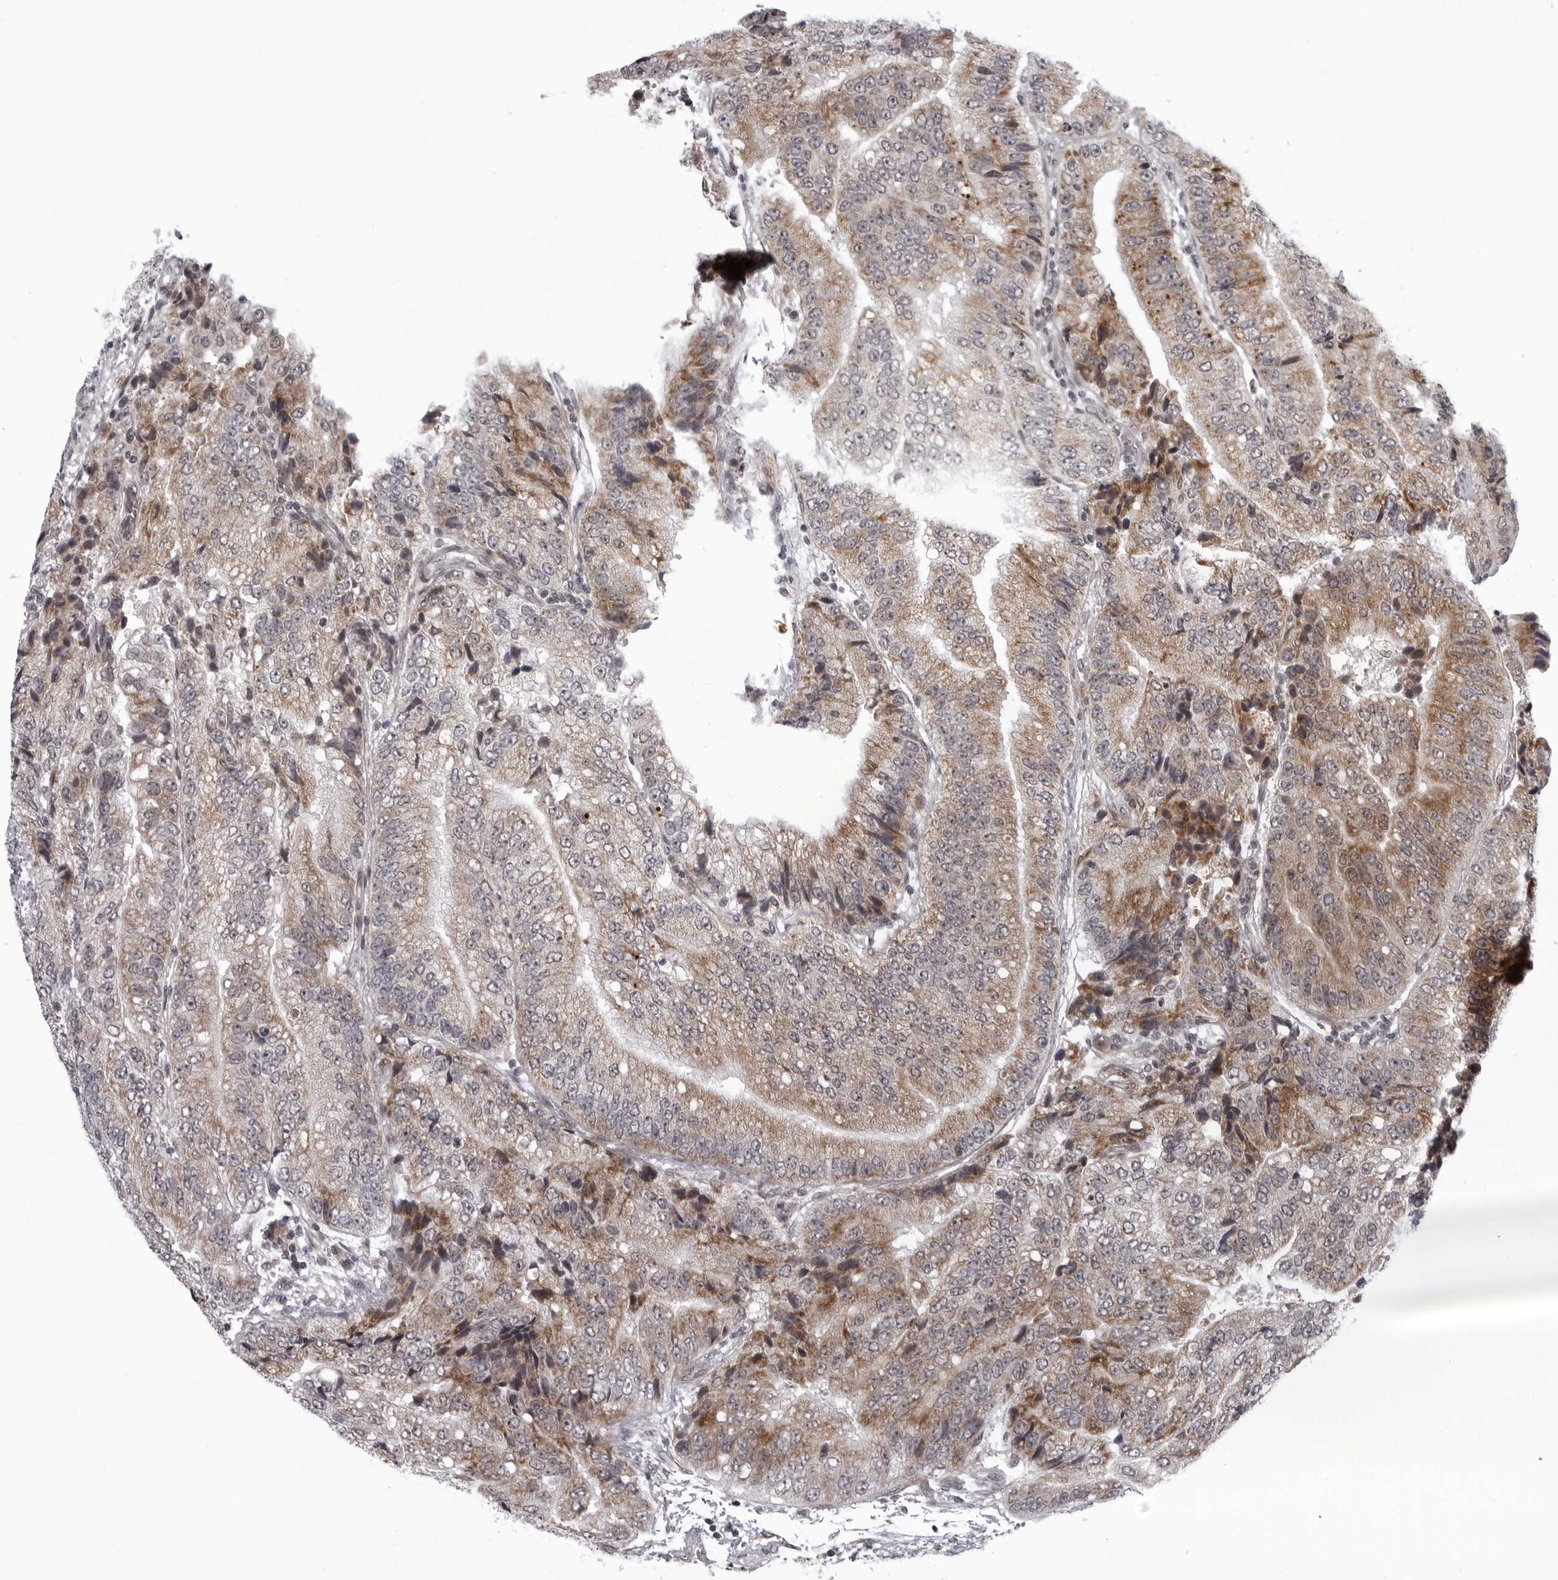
{"staining": {"intensity": "moderate", "quantity": ">75%", "location": "cytoplasmic/membranous"}, "tissue": "prostate cancer", "cell_type": "Tumor cells", "image_type": "cancer", "snomed": [{"axis": "morphology", "description": "Adenocarcinoma, High grade"}, {"axis": "topography", "description": "Prostate"}], "caption": "A brown stain labels moderate cytoplasmic/membranous expression of a protein in prostate cancer tumor cells.", "gene": "THOP1", "patient": {"sex": "male", "age": 70}}